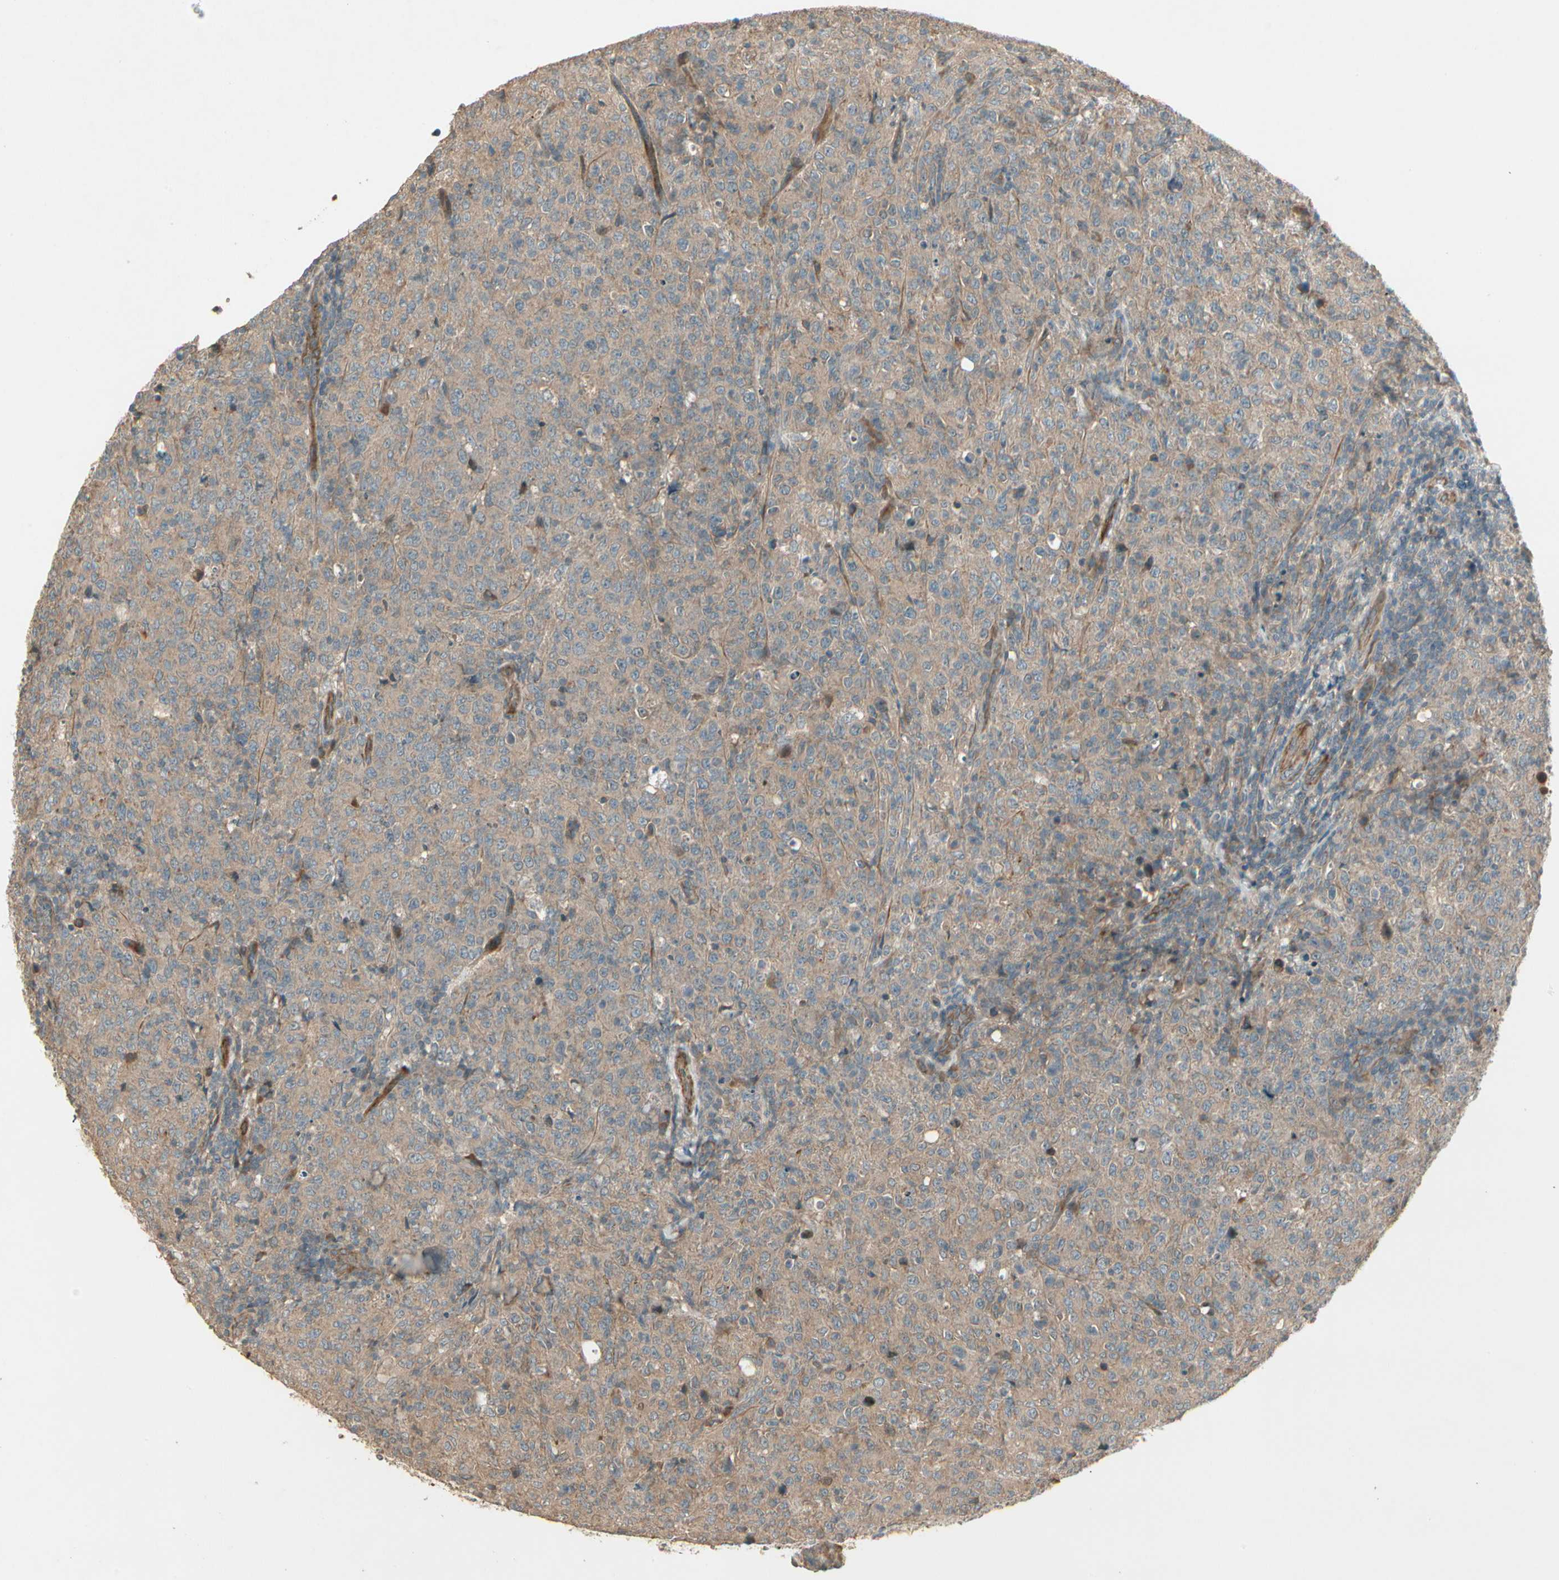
{"staining": {"intensity": "weak", "quantity": ">75%", "location": "cytoplasmic/membranous"}, "tissue": "lymphoma", "cell_type": "Tumor cells", "image_type": "cancer", "snomed": [{"axis": "morphology", "description": "Malignant lymphoma, non-Hodgkin's type, High grade"}, {"axis": "topography", "description": "Tonsil"}], "caption": "DAB (3,3'-diaminobenzidine) immunohistochemical staining of high-grade malignant lymphoma, non-Hodgkin's type exhibits weak cytoplasmic/membranous protein positivity in approximately >75% of tumor cells.", "gene": "ACVR1", "patient": {"sex": "female", "age": 36}}